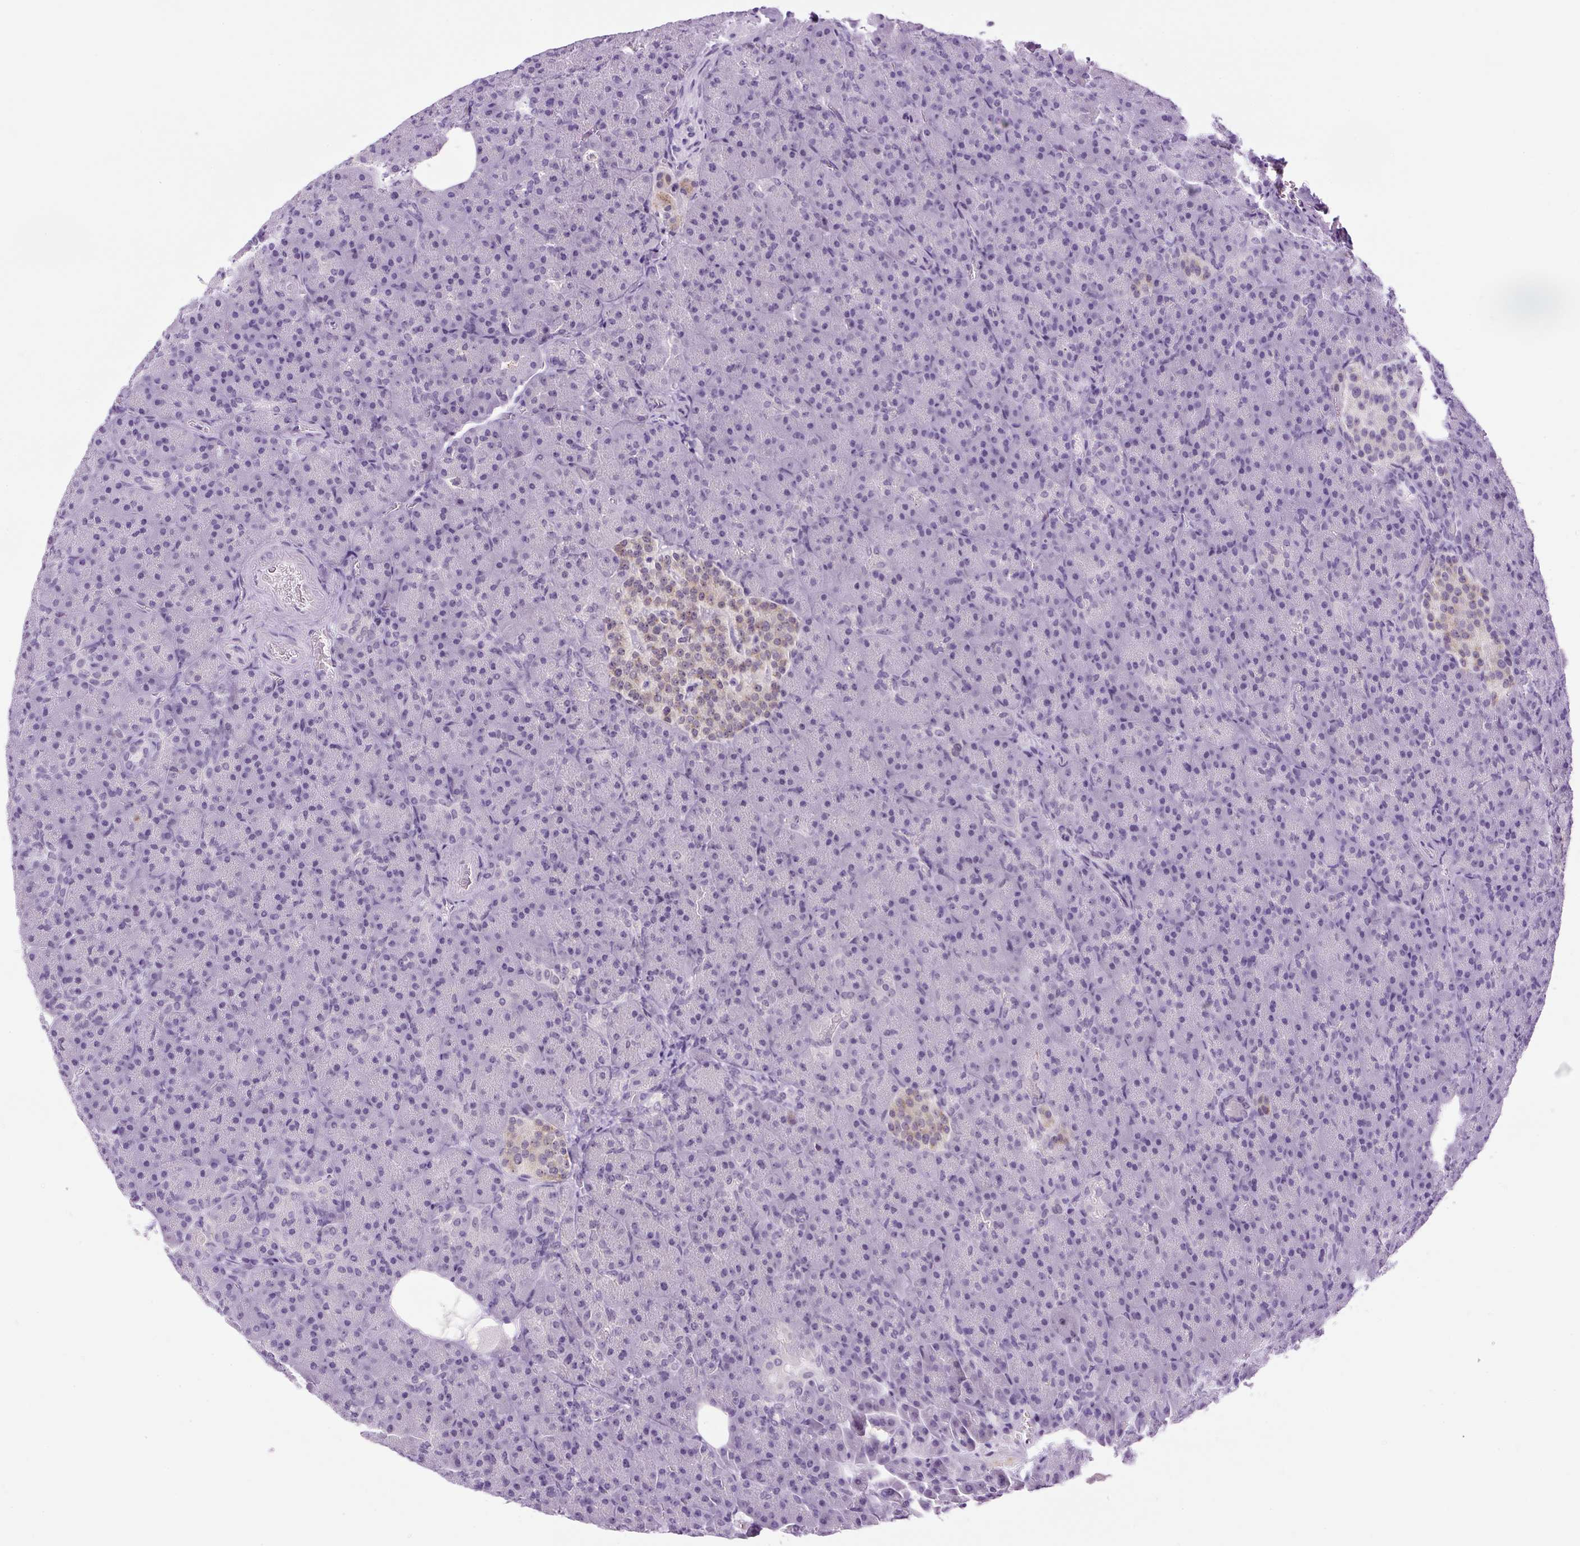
{"staining": {"intensity": "negative", "quantity": "none", "location": "none"}, "tissue": "pancreas", "cell_type": "Exocrine glandular cells", "image_type": "normal", "snomed": [{"axis": "morphology", "description": "Normal tissue, NOS"}, {"axis": "topography", "description": "Pancreas"}], "caption": "Pancreas stained for a protein using immunohistochemistry (IHC) displays no positivity exocrine glandular cells.", "gene": "RHBDD2", "patient": {"sex": "female", "age": 74}}